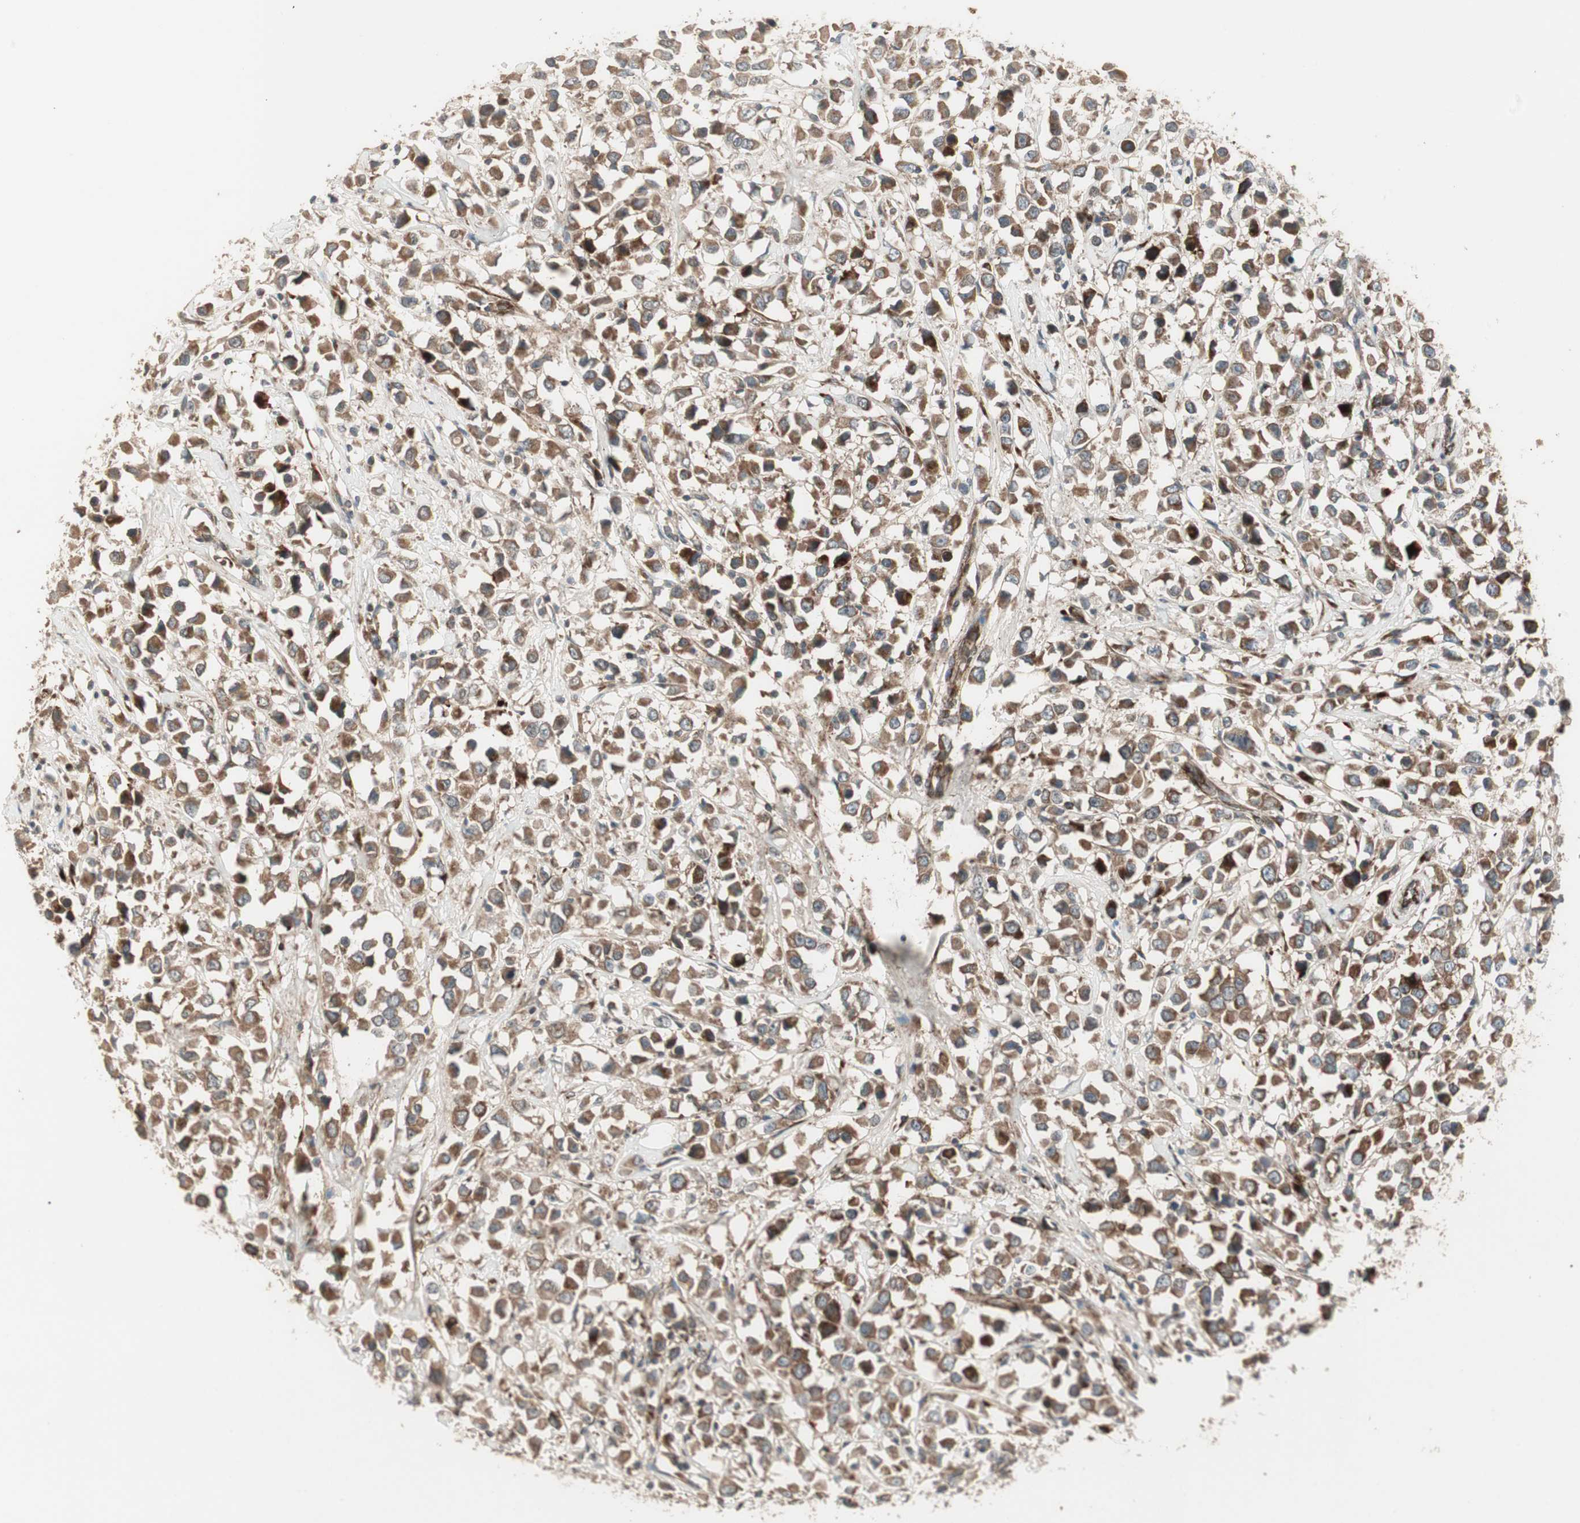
{"staining": {"intensity": "strong", "quantity": ">75%", "location": "cytoplasmic/membranous"}, "tissue": "breast cancer", "cell_type": "Tumor cells", "image_type": "cancer", "snomed": [{"axis": "morphology", "description": "Duct carcinoma"}, {"axis": "topography", "description": "Breast"}], "caption": "The image displays staining of breast cancer (invasive ductal carcinoma), revealing strong cytoplasmic/membranous protein staining (brown color) within tumor cells.", "gene": "PPP2R5E", "patient": {"sex": "female", "age": 61}}